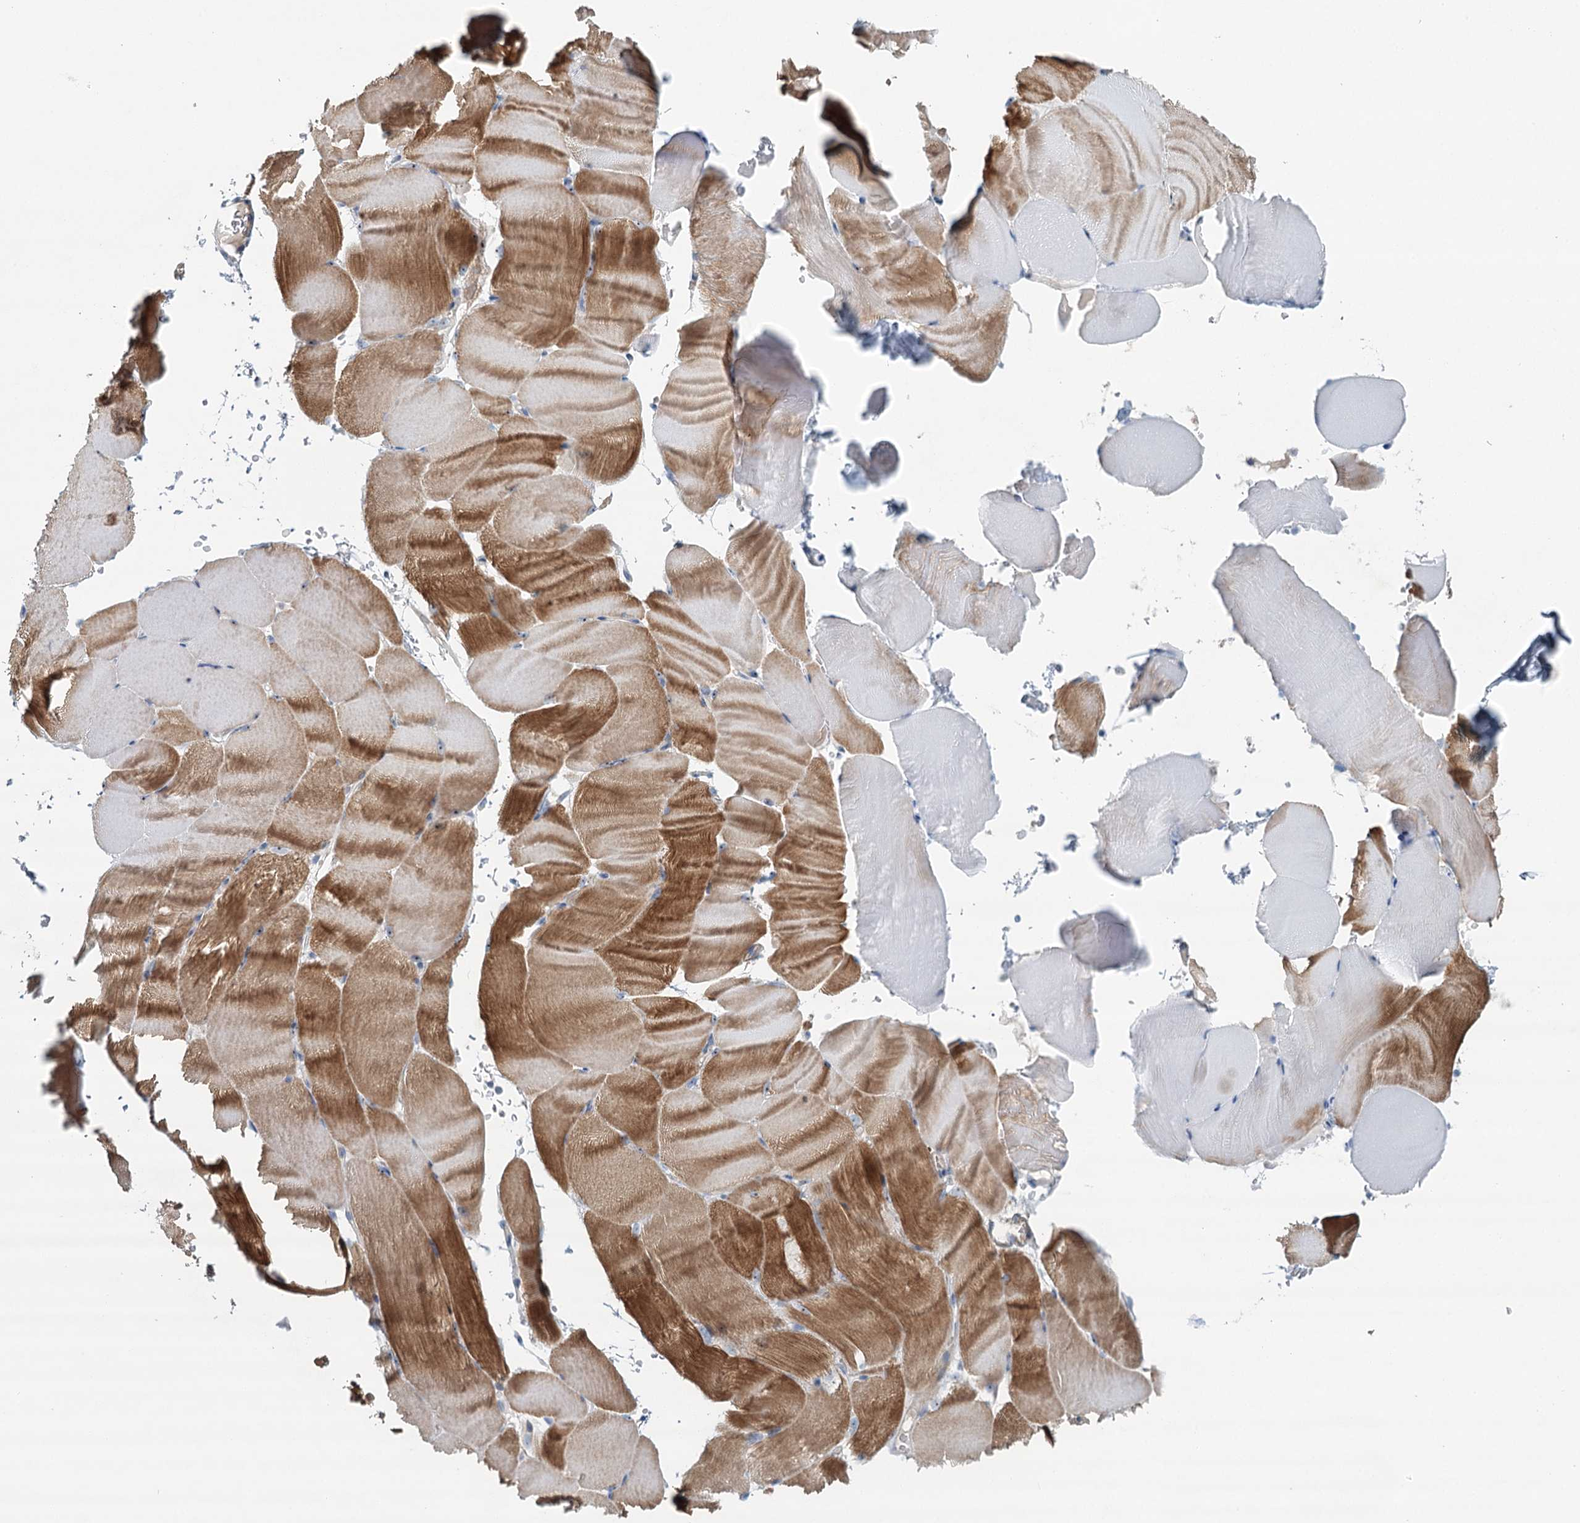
{"staining": {"intensity": "moderate", "quantity": "25%-75%", "location": "cytoplasmic/membranous"}, "tissue": "skeletal muscle", "cell_type": "Myocytes", "image_type": "normal", "snomed": [{"axis": "morphology", "description": "Normal tissue, NOS"}, {"axis": "topography", "description": "Skeletal muscle"}, {"axis": "topography", "description": "Parathyroid gland"}], "caption": "Moderate cytoplasmic/membranous protein staining is appreciated in about 25%-75% of myocytes in skeletal muscle.", "gene": "RBM43", "patient": {"sex": "female", "age": 37}}